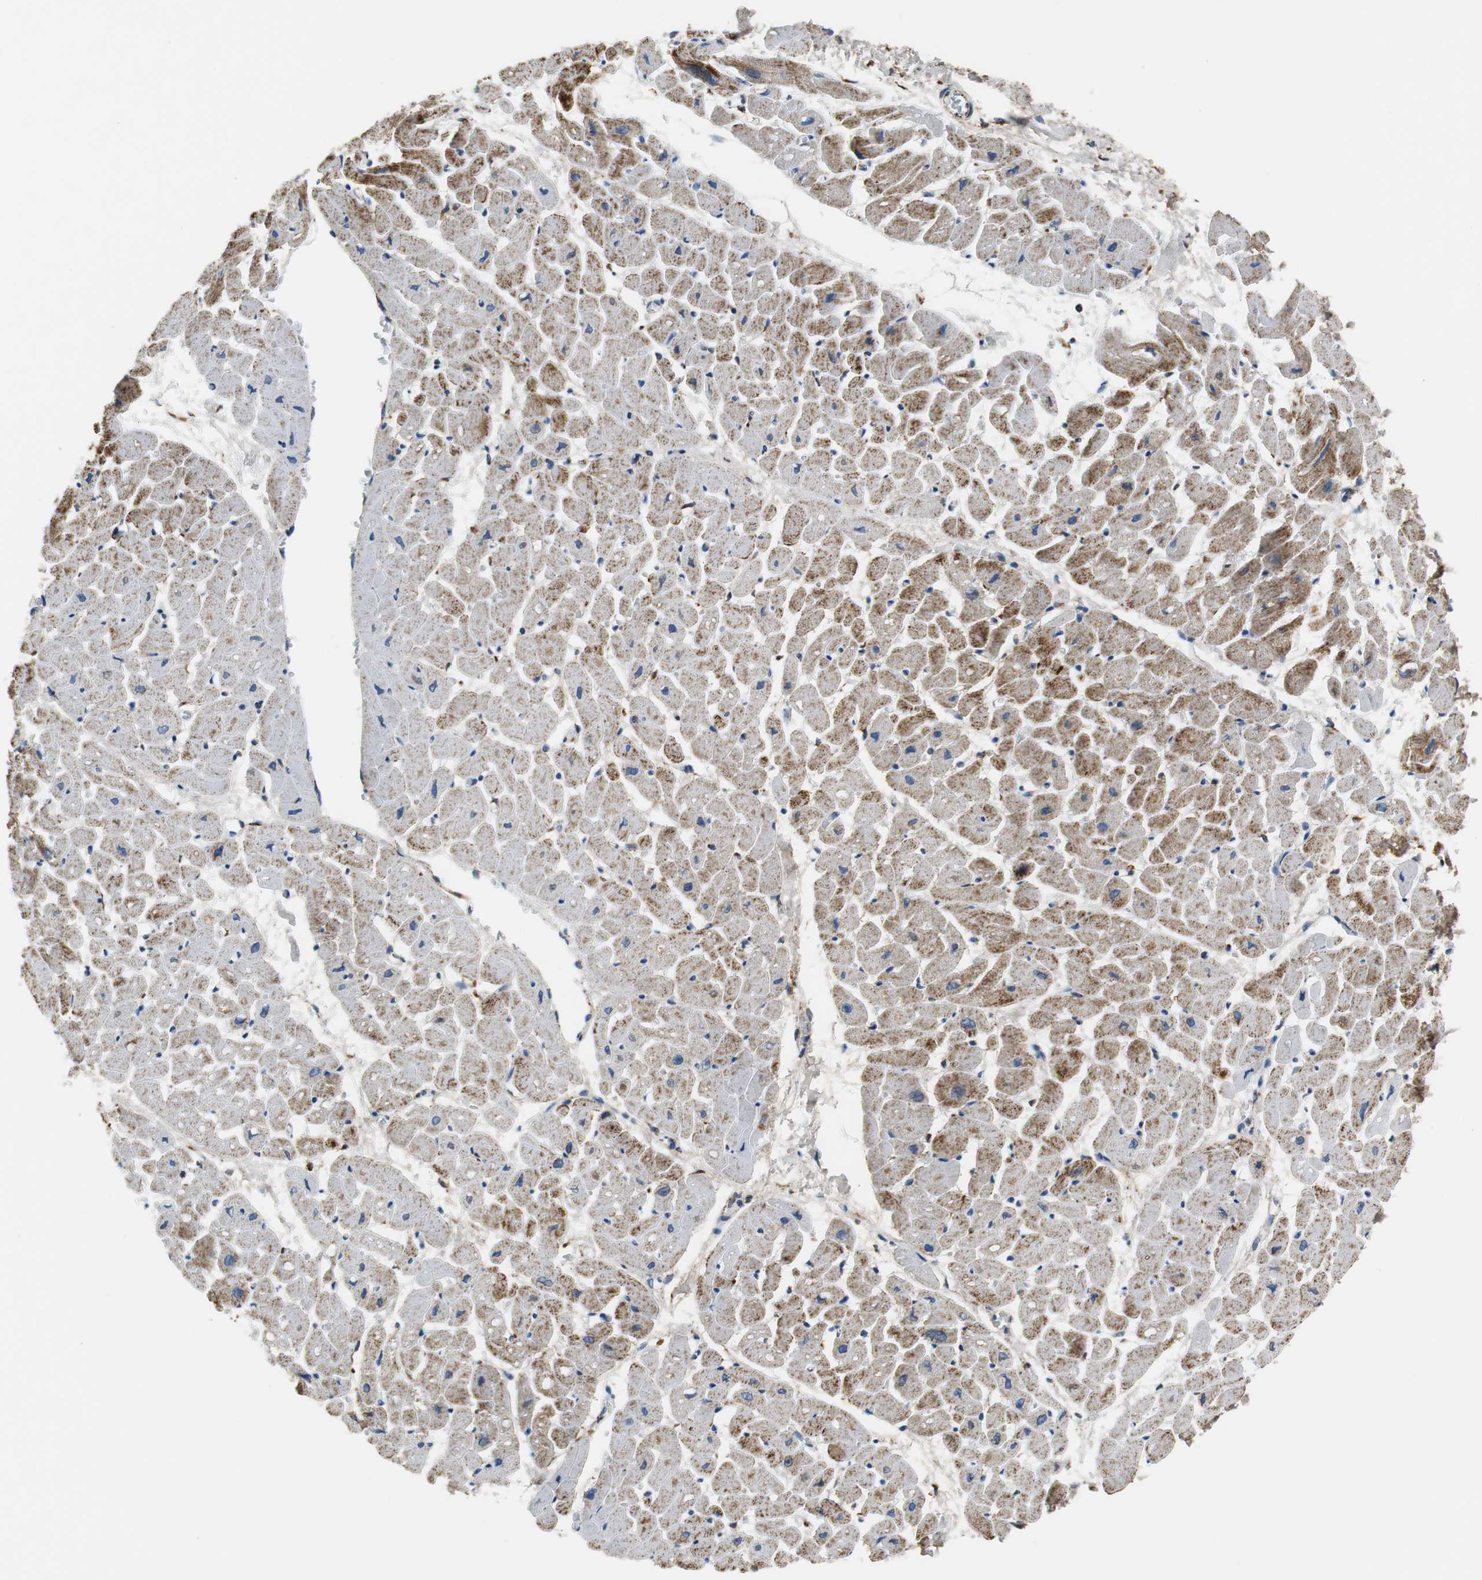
{"staining": {"intensity": "strong", "quantity": ">75%", "location": "cytoplasmic/membranous"}, "tissue": "heart muscle", "cell_type": "Cardiomyocytes", "image_type": "normal", "snomed": [{"axis": "morphology", "description": "Normal tissue, NOS"}, {"axis": "topography", "description": "Heart"}], "caption": "Immunohistochemistry histopathology image of unremarkable heart muscle stained for a protein (brown), which shows high levels of strong cytoplasmic/membranous positivity in approximately >75% of cardiomyocytes.", "gene": "C1QTNF7", "patient": {"sex": "male", "age": 45}}